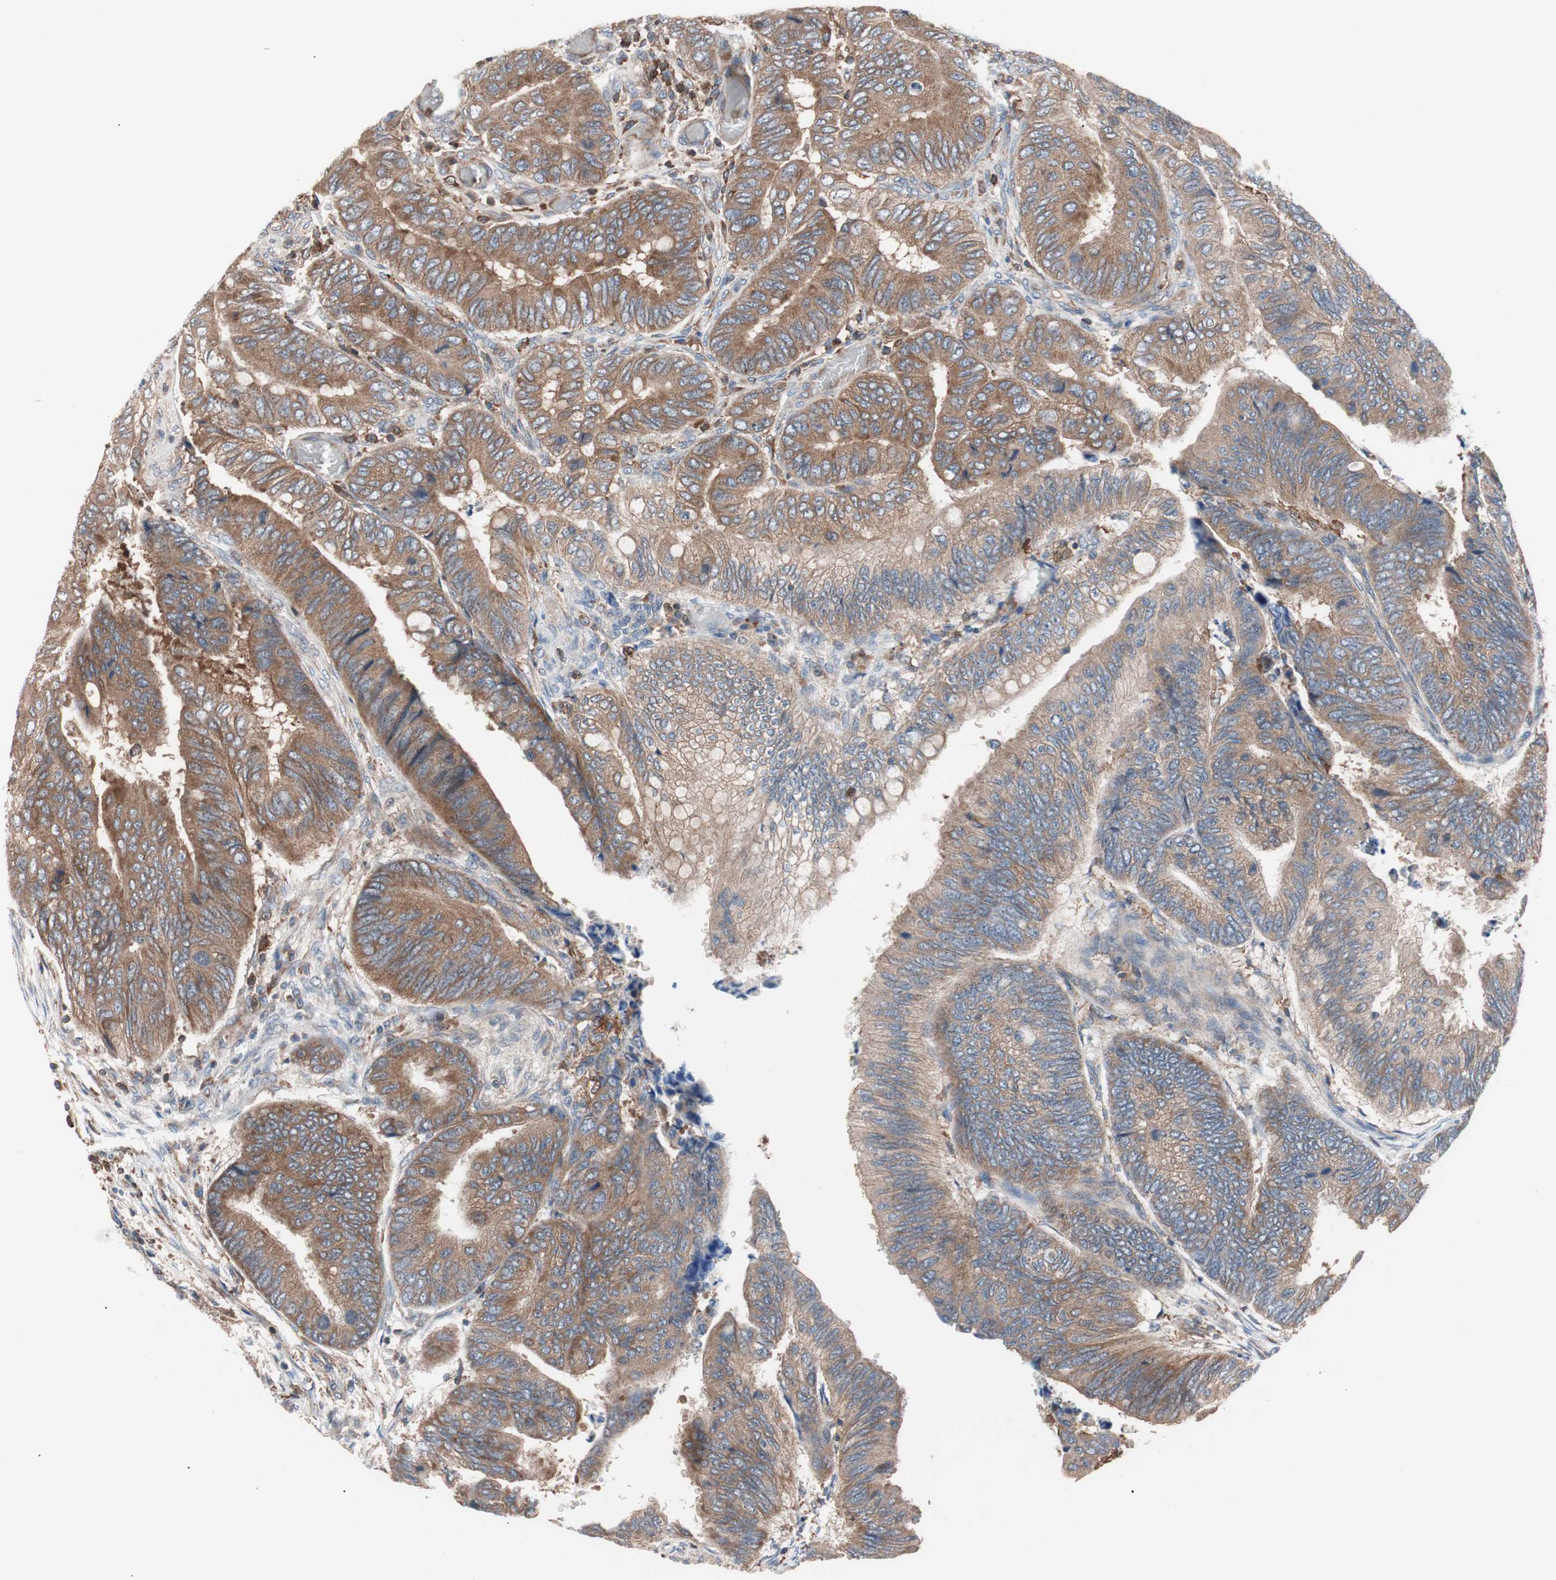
{"staining": {"intensity": "moderate", "quantity": ">75%", "location": "cytoplasmic/membranous"}, "tissue": "colorectal cancer", "cell_type": "Tumor cells", "image_type": "cancer", "snomed": [{"axis": "morphology", "description": "Normal tissue, NOS"}, {"axis": "morphology", "description": "Adenocarcinoma, NOS"}, {"axis": "topography", "description": "Rectum"}, {"axis": "topography", "description": "Peripheral nerve tissue"}], "caption": "This micrograph displays immunohistochemistry (IHC) staining of adenocarcinoma (colorectal), with medium moderate cytoplasmic/membranous positivity in approximately >75% of tumor cells.", "gene": "PIK3R1", "patient": {"sex": "male", "age": 92}}